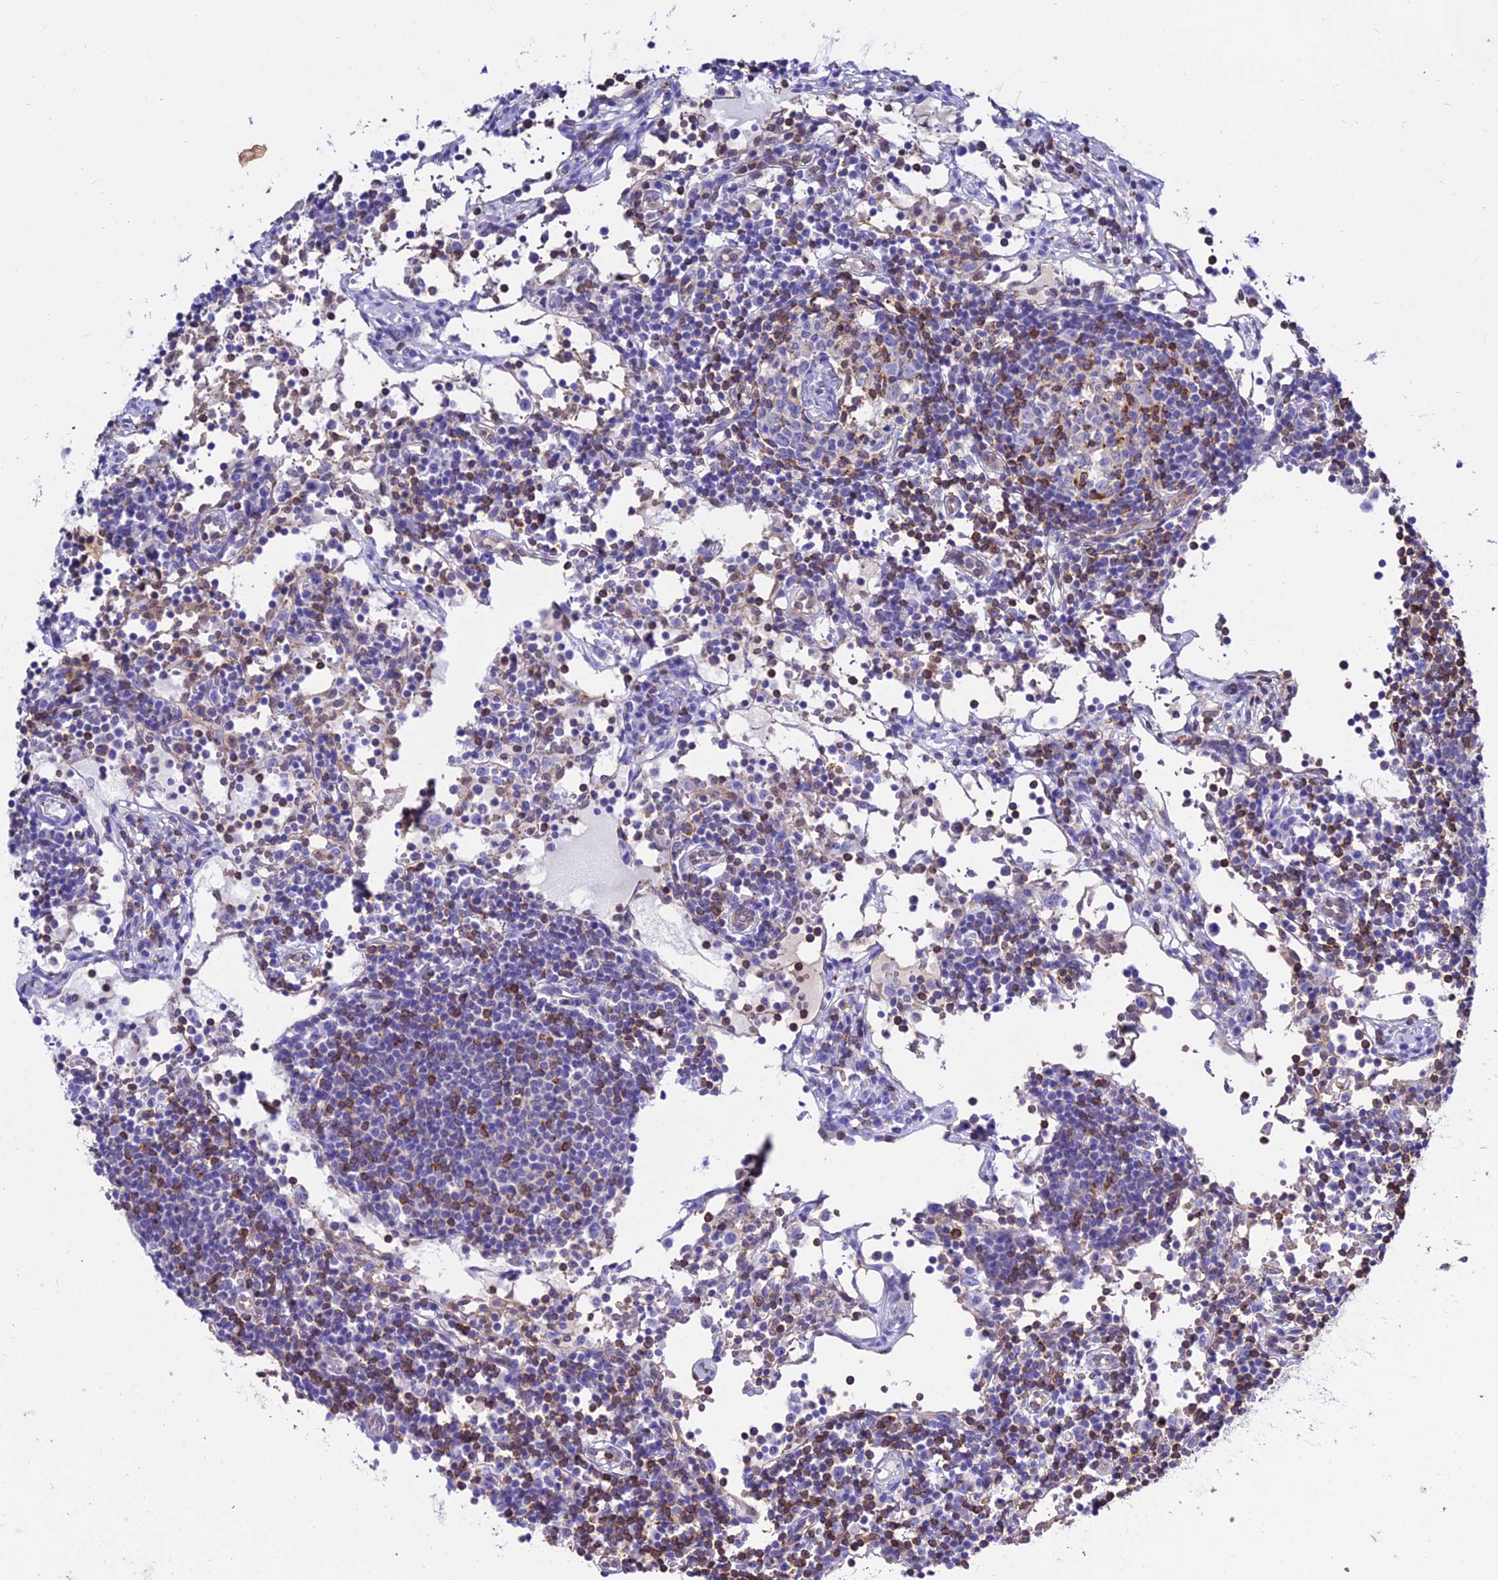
{"staining": {"intensity": "moderate", "quantity": "<25%", "location": "cytoplasmic/membranous"}, "tissue": "lymph node", "cell_type": "Germinal center cells", "image_type": "normal", "snomed": [{"axis": "morphology", "description": "Normal tissue, NOS"}, {"axis": "topography", "description": "Lymph node"}], "caption": "IHC staining of benign lymph node, which displays low levels of moderate cytoplasmic/membranous staining in about <25% of germinal center cells indicating moderate cytoplasmic/membranous protein positivity. The staining was performed using DAB (brown) for protein detection and nuclei were counterstained in hematoxylin (blue).", "gene": "S100A16", "patient": {"sex": "female", "age": 55}}